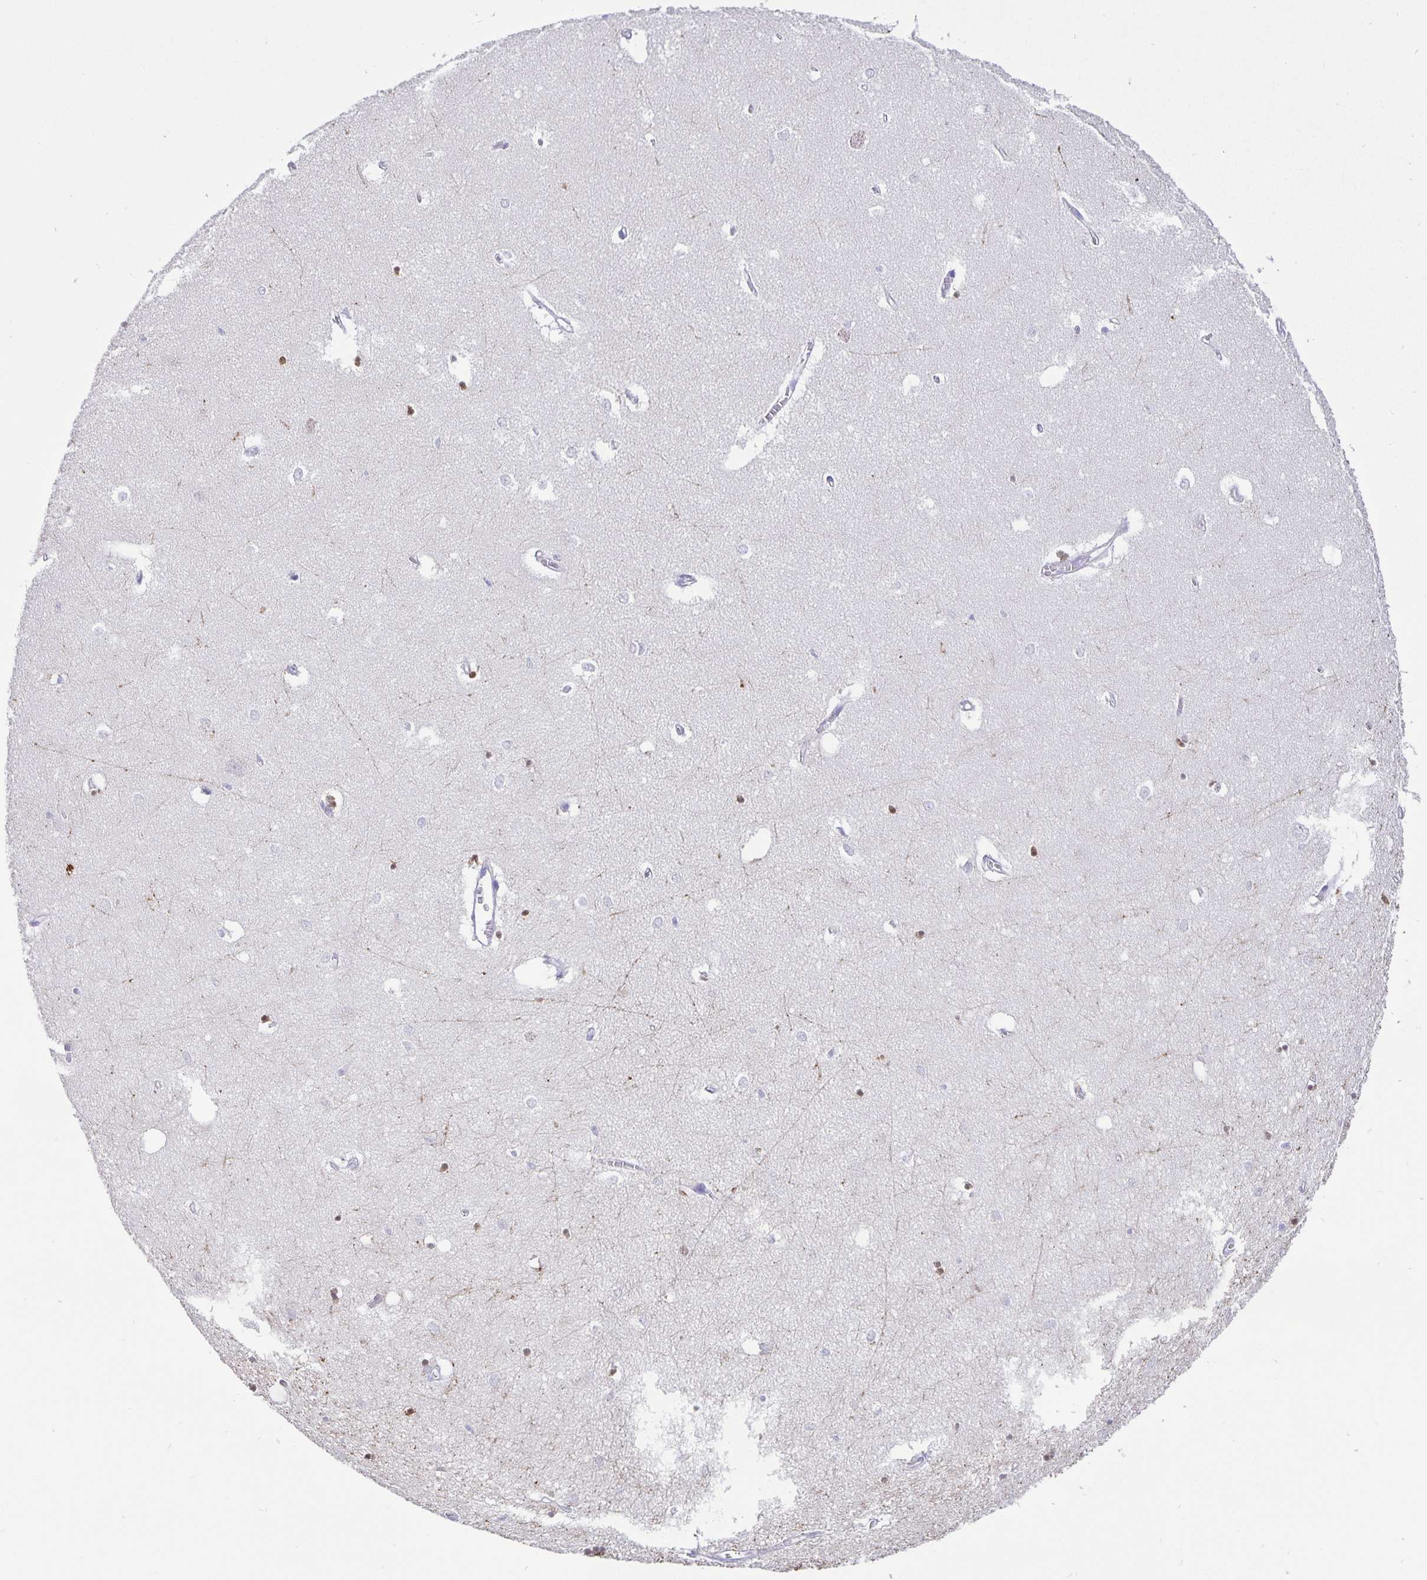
{"staining": {"intensity": "moderate", "quantity": "<25%", "location": "nuclear"}, "tissue": "hippocampus", "cell_type": "Glial cells", "image_type": "normal", "snomed": [{"axis": "morphology", "description": "Normal tissue, NOS"}, {"axis": "topography", "description": "Hippocampus"}], "caption": "This image exhibits immunohistochemistry (IHC) staining of normal hippocampus, with low moderate nuclear expression in about <25% of glial cells.", "gene": "ERMN", "patient": {"sex": "female", "age": 64}}